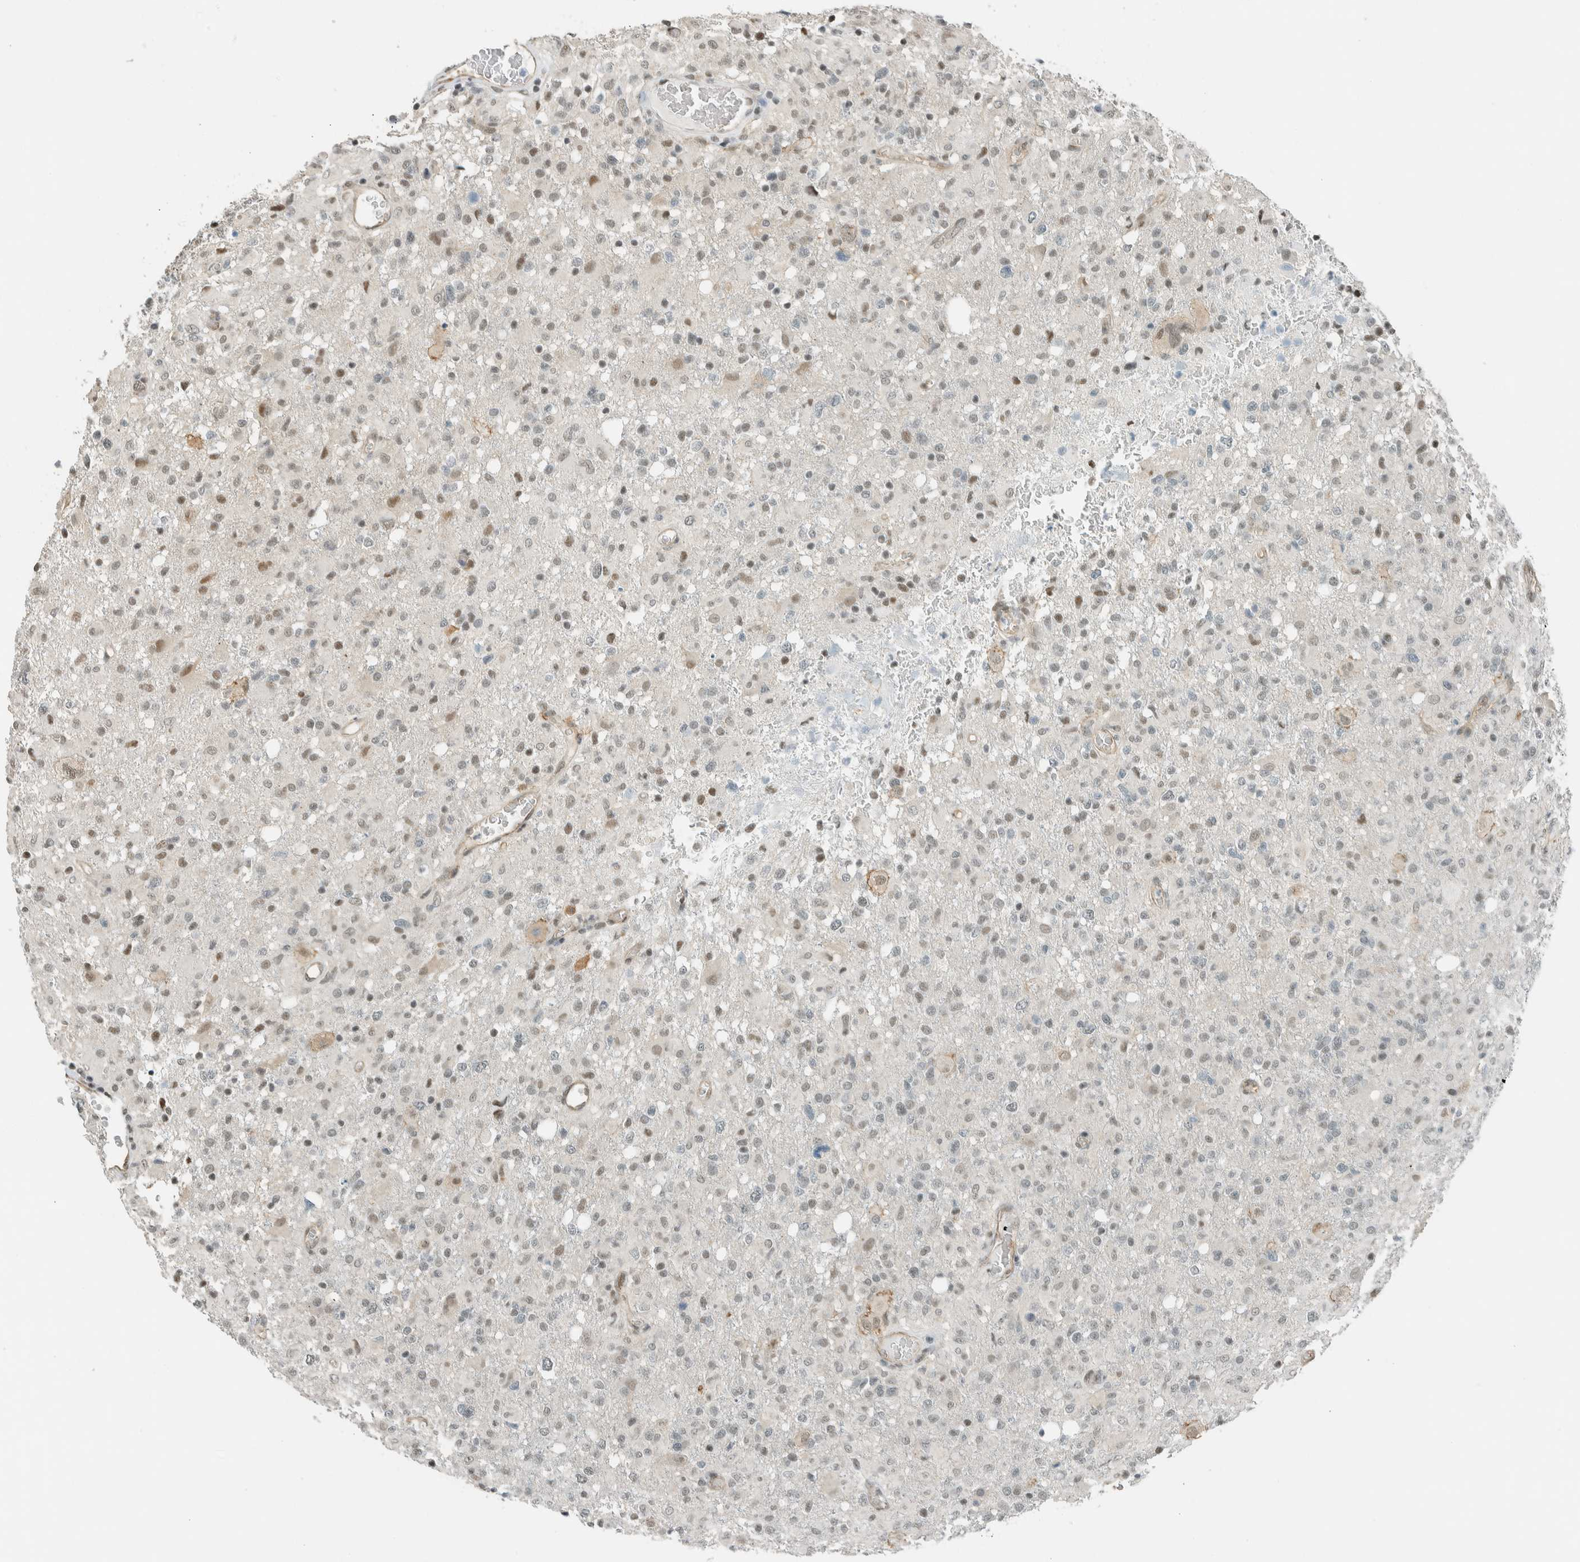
{"staining": {"intensity": "weak", "quantity": "<25%", "location": "nuclear"}, "tissue": "glioma", "cell_type": "Tumor cells", "image_type": "cancer", "snomed": [{"axis": "morphology", "description": "Glioma, malignant, High grade"}, {"axis": "topography", "description": "Brain"}], "caption": "This photomicrograph is of malignant glioma (high-grade) stained with immunohistochemistry (IHC) to label a protein in brown with the nuclei are counter-stained blue. There is no positivity in tumor cells. (DAB (3,3'-diaminobenzidine) immunohistochemistry (IHC), high magnification).", "gene": "NIBAN2", "patient": {"sex": "female", "age": 57}}